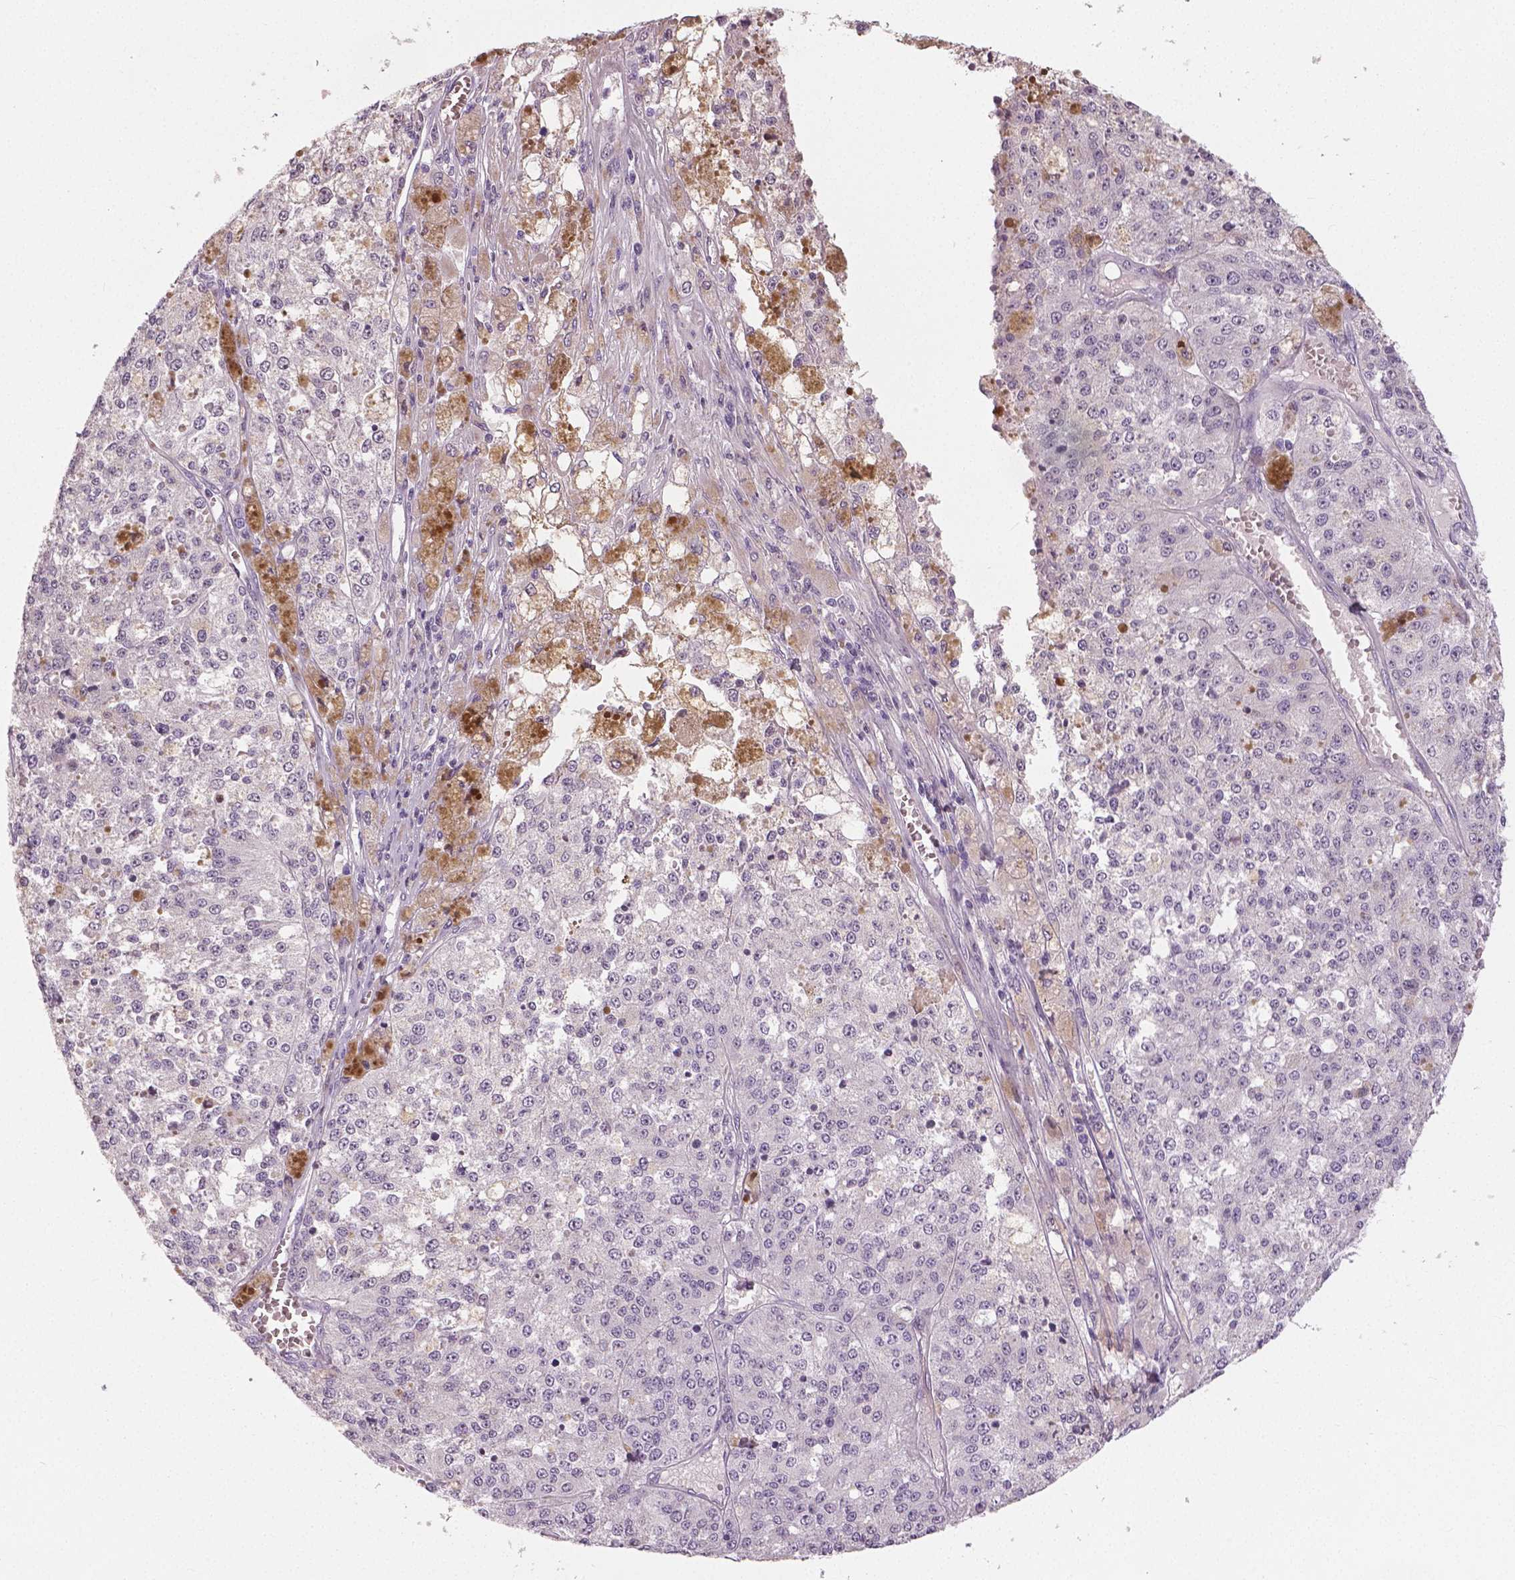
{"staining": {"intensity": "negative", "quantity": "none", "location": "none"}, "tissue": "melanoma", "cell_type": "Tumor cells", "image_type": "cancer", "snomed": [{"axis": "morphology", "description": "Malignant melanoma, Metastatic site"}, {"axis": "topography", "description": "Lymph node"}], "caption": "IHC of malignant melanoma (metastatic site) exhibits no staining in tumor cells.", "gene": "NECAB1", "patient": {"sex": "female", "age": 64}}